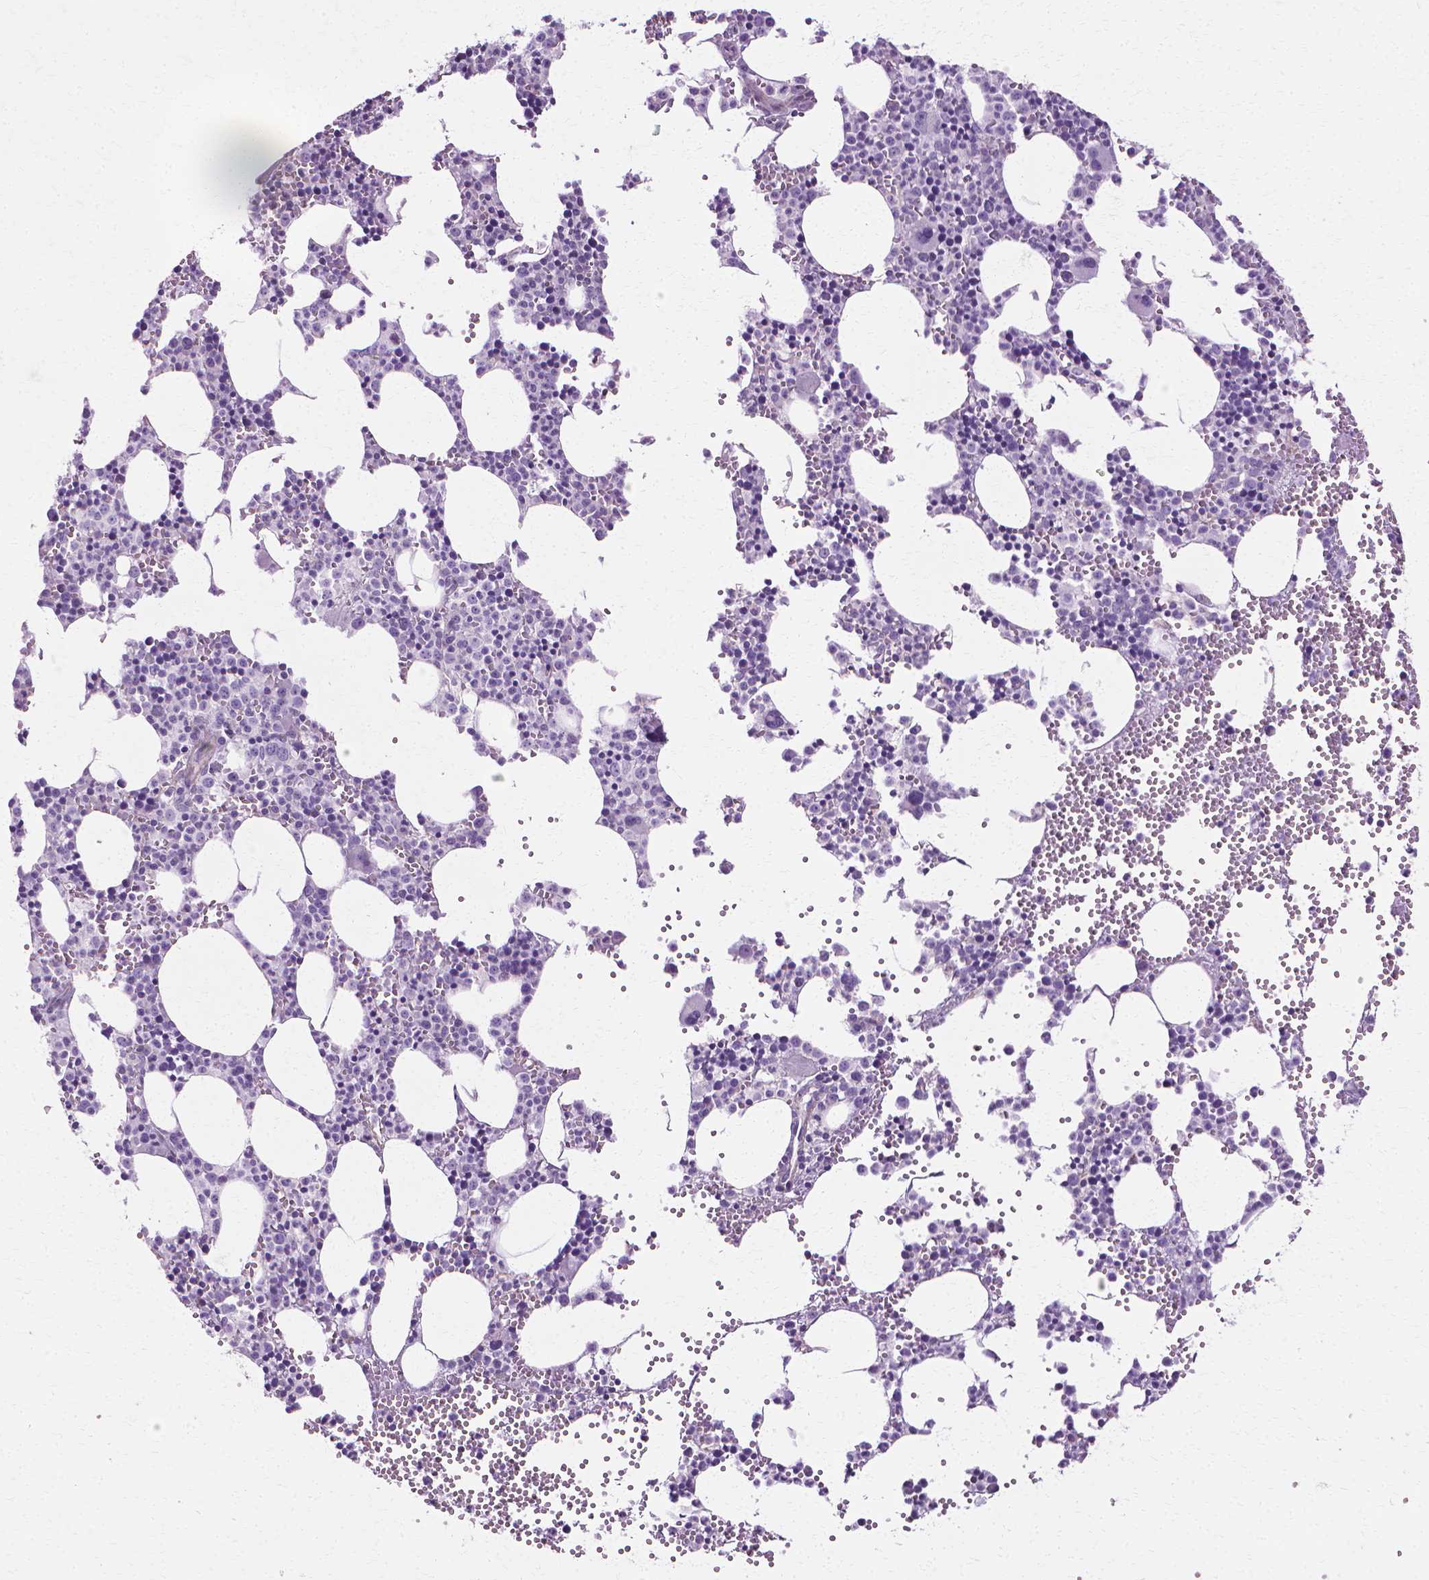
{"staining": {"intensity": "negative", "quantity": "none", "location": "none"}, "tissue": "bone marrow", "cell_type": "Hematopoietic cells", "image_type": "normal", "snomed": [{"axis": "morphology", "description": "Normal tissue, NOS"}, {"axis": "topography", "description": "Bone marrow"}], "caption": "Bone marrow was stained to show a protein in brown. There is no significant positivity in hematopoietic cells. (DAB IHC visualized using brightfield microscopy, high magnification).", "gene": "CFAP157", "patient": {"sex": "male", "age": 89}}